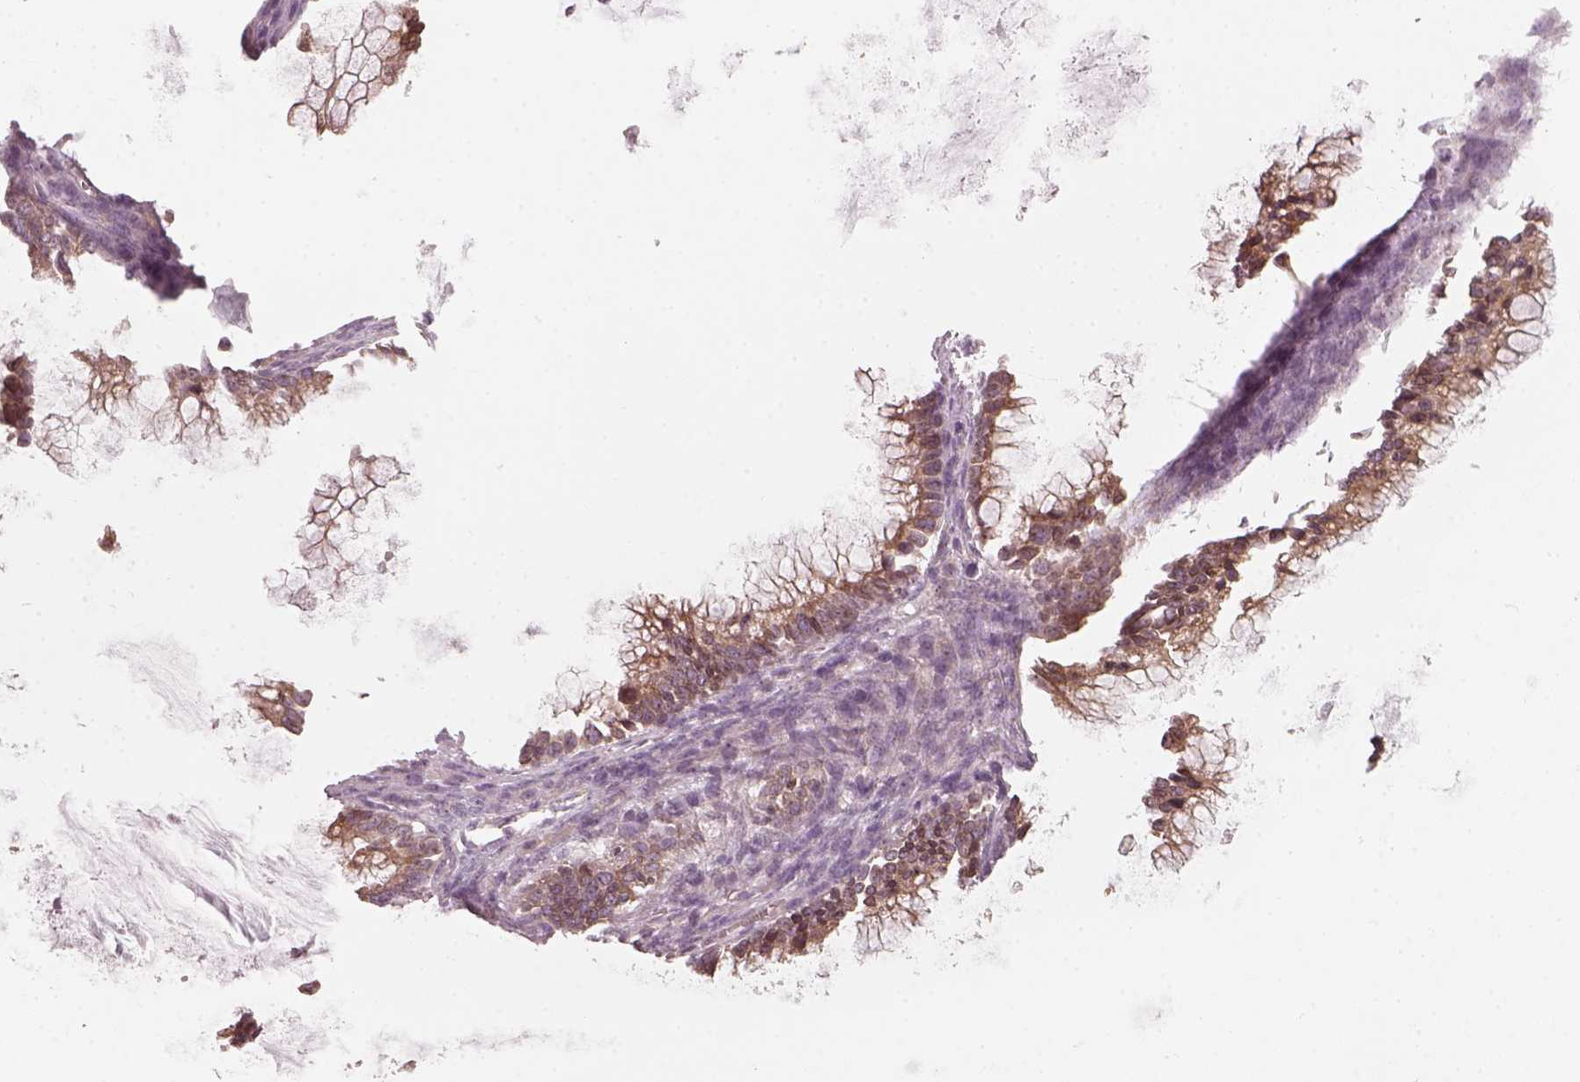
{"staining": {"intensity": "weak", "quantity": ">75%", "location": "cytoplasmic/membranous"}, "tissue": "ovarian cancer", "cell_type": "Tumor cells", "image_type": "cancer", "snomed": [{"axis": "morphology", "description": "Cystadenocarcinoma, mucinous, NOS"}, {"axis": "topography", "description": "Ovary"}], "caption": "Tumor cells exhibit low levels of weak cytoplasmic/membranous positivity in approximately >75% of cells in human ovarian cancer (mucinous cystadenocarcinoma).", "gene": "CDS1", "patient": {"sex": "female", "age": 38}}